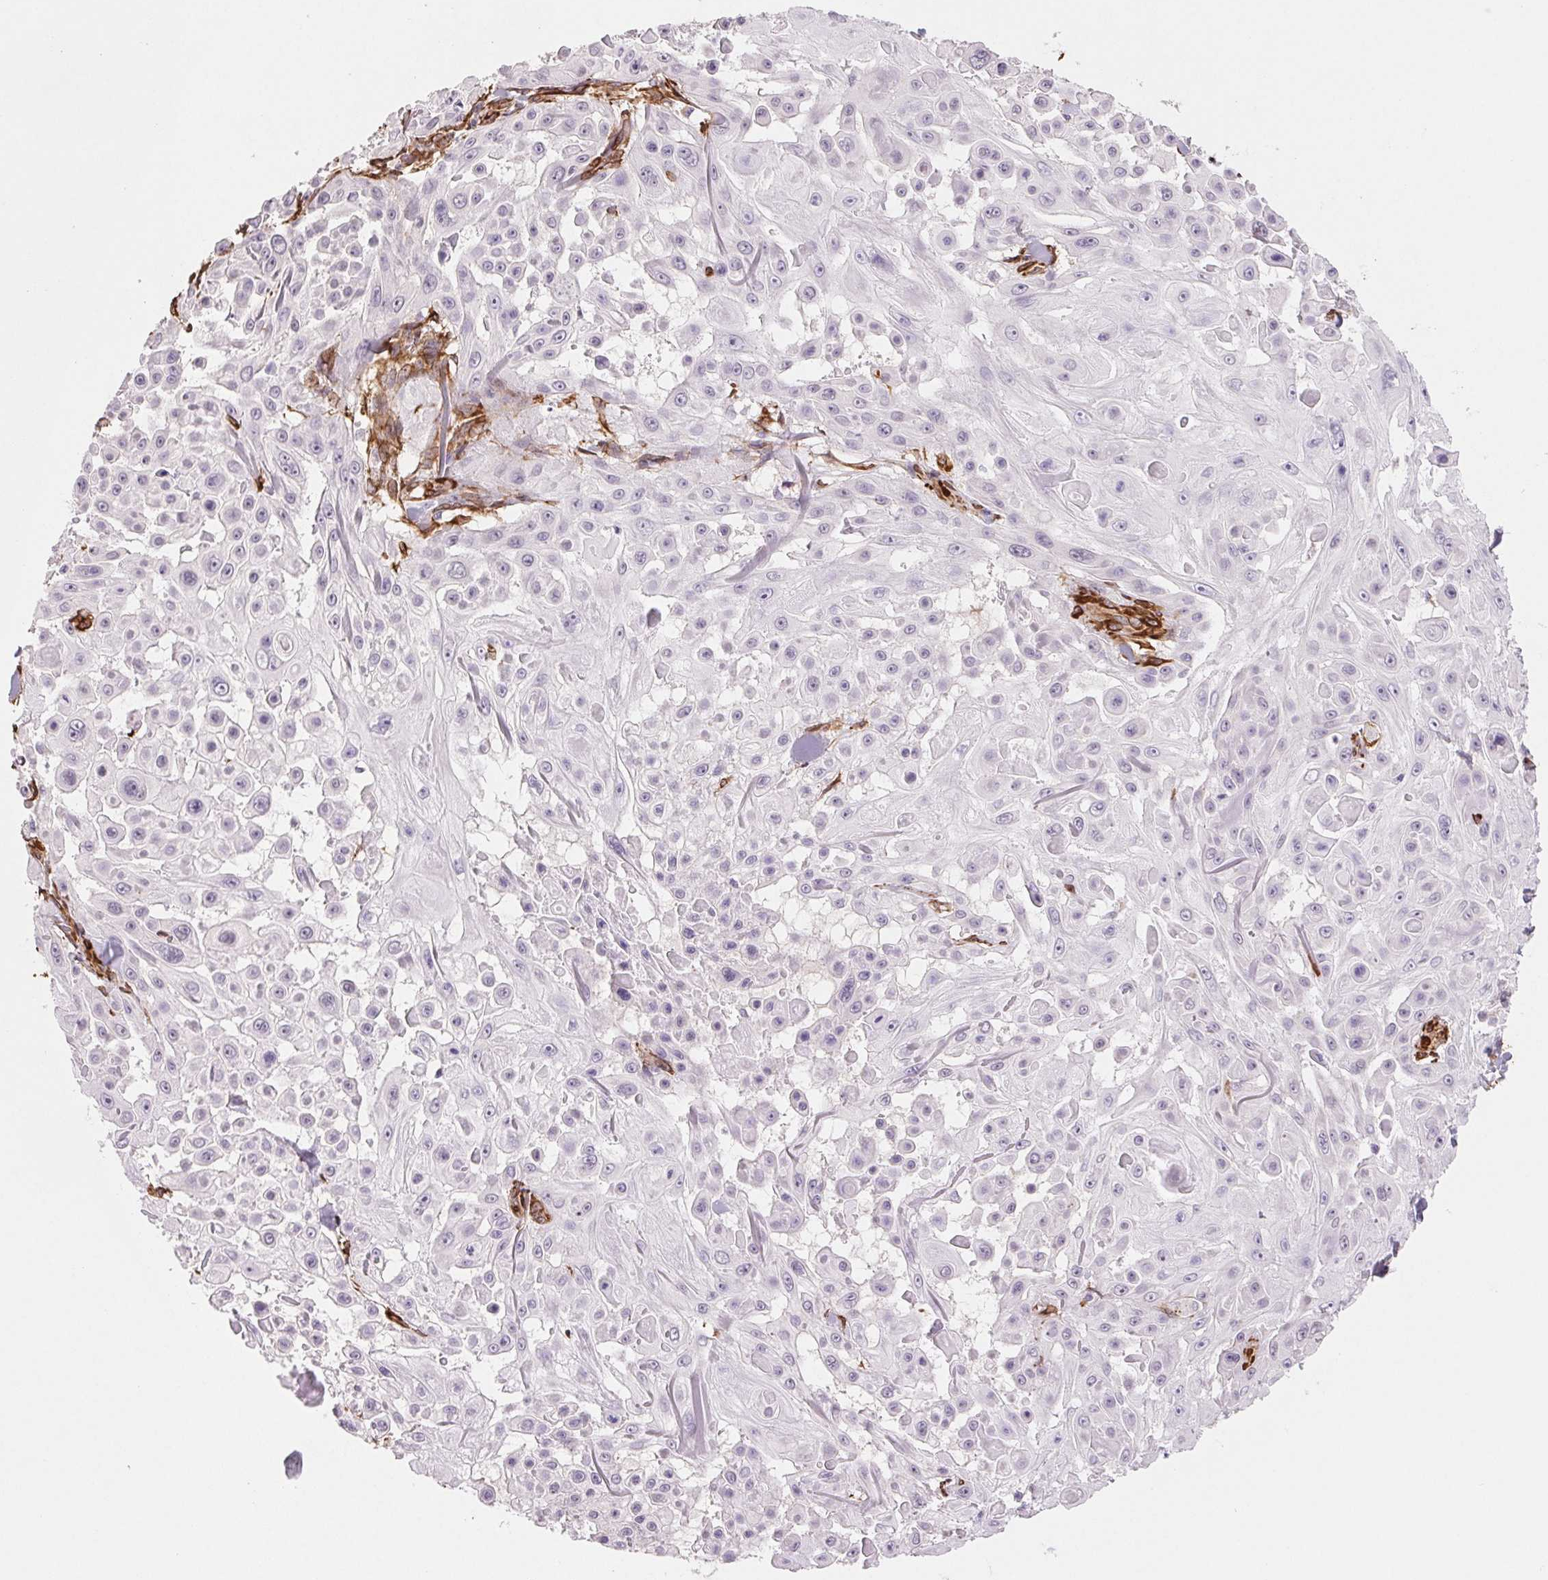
{"staining": {"intensity": "negative", "quantity": "none", "location": "none"}, "tissue": "skin cancer", "cell_type": "Tumor cells", "image_type": "cancer", "snomed": [{"axis": "morphology", "description": "Squamous cell carcinoma, NOS"}, {"axis": "topography", "description": "Skin"}], "caption": "This is an immunohistochemistry (IHC) histopathology image of skin cancer (squamous cell carcinoma). There is no expression in tumor cells.", "gene": "FKBP10", "patient": {"sex": "male", "age": 91}}